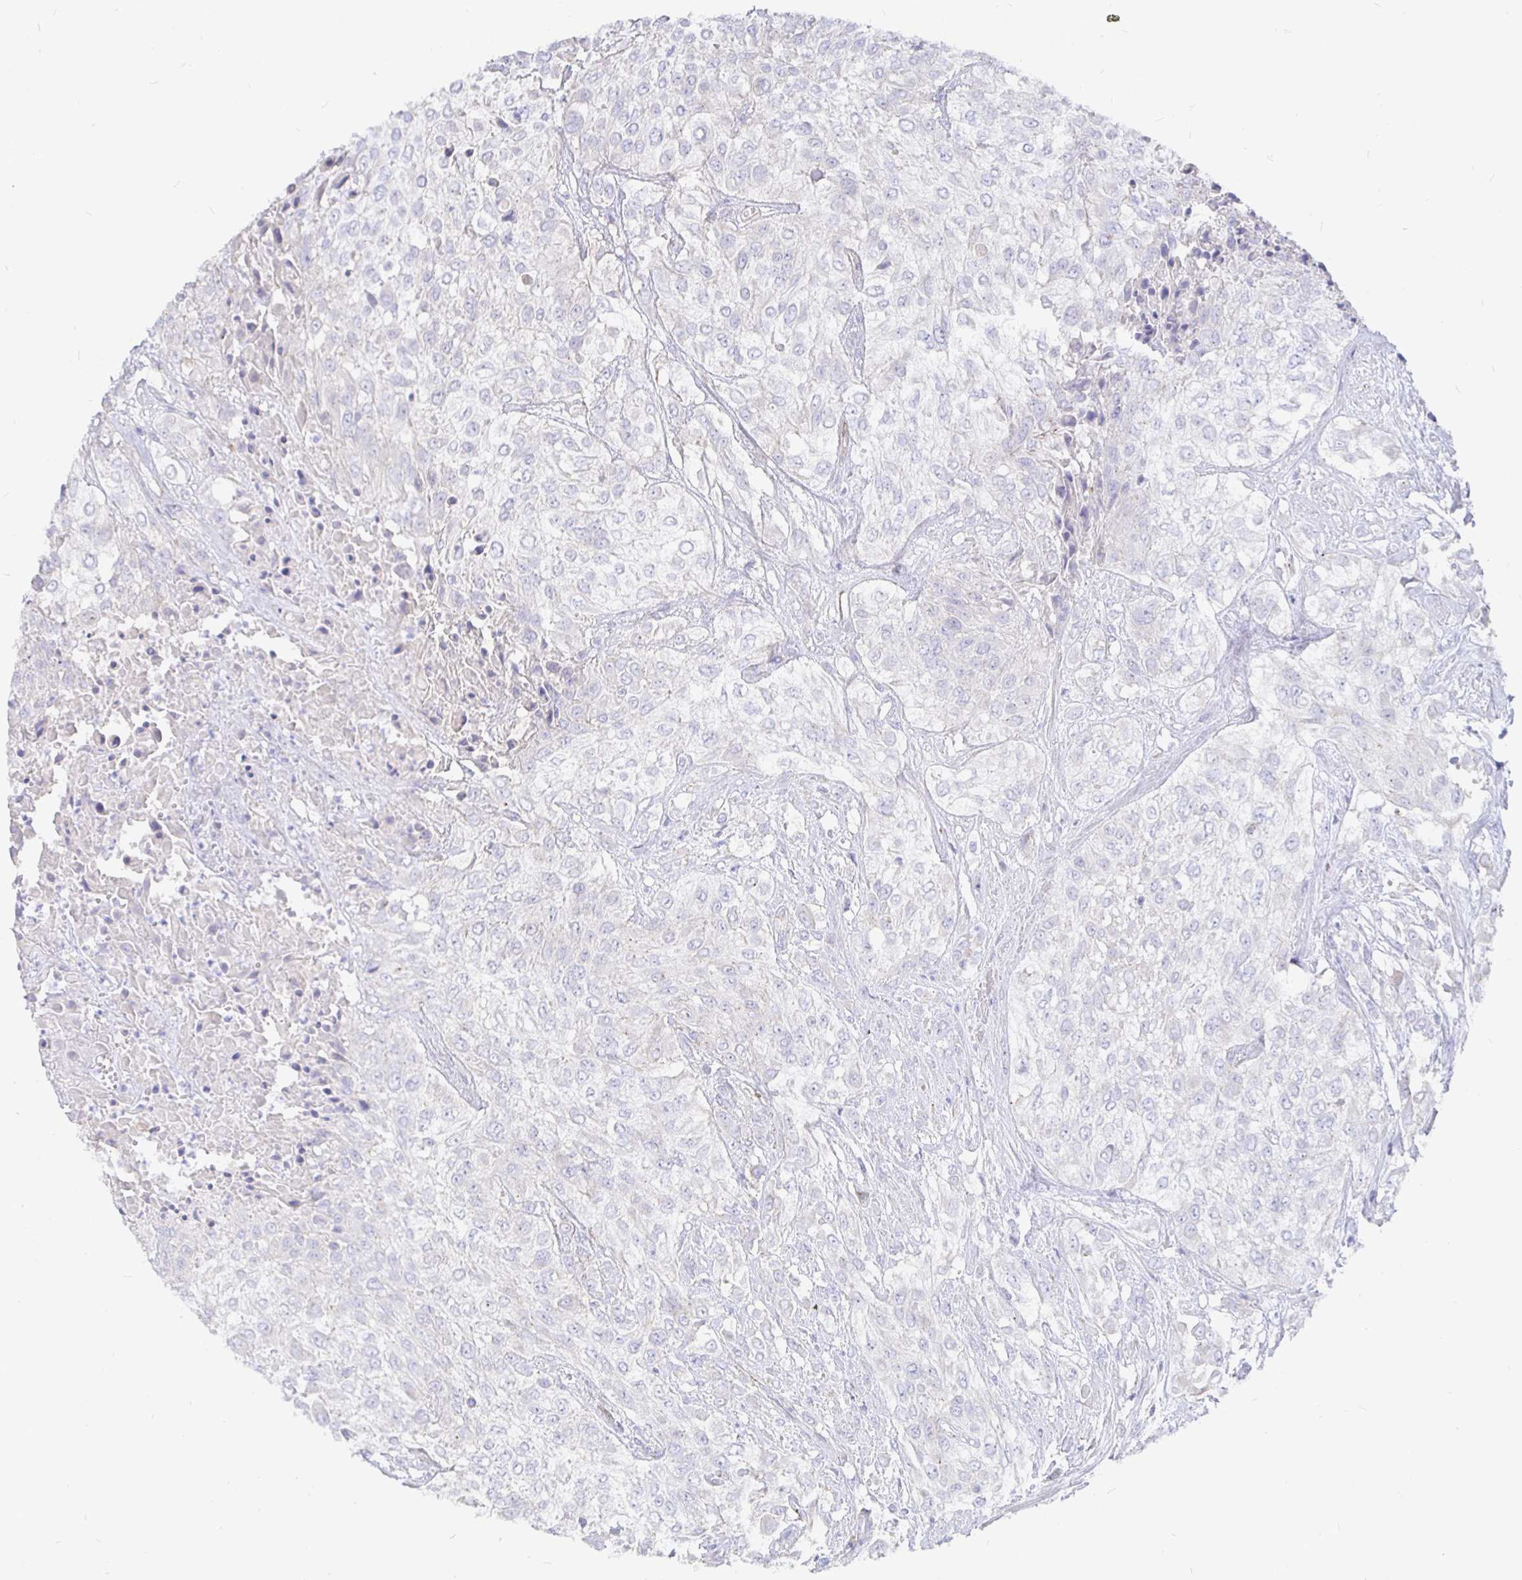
{"staining": {"intensity": "negative", "quantity": "none", "location": "none"}, "tissue": "urothelial cancer", "cell_type": "Tumor cells", "image_type": "cancer", "snomed": [{"axis": "morphology", "description": "Urothelial carcinoma, High grade"}, {"axis": "topography", "description": "Urinary bladder"}], "caption": "Immunohistochemistry micrograph of neoplastic tissue: high-grade urothelial carcinoma stained with DAB (3,3'-diaminobenzidine) reveals no significant protein positivity in tumor cells.", "gene": "COX16", "patient": {"sex": "male", "age": 57}}